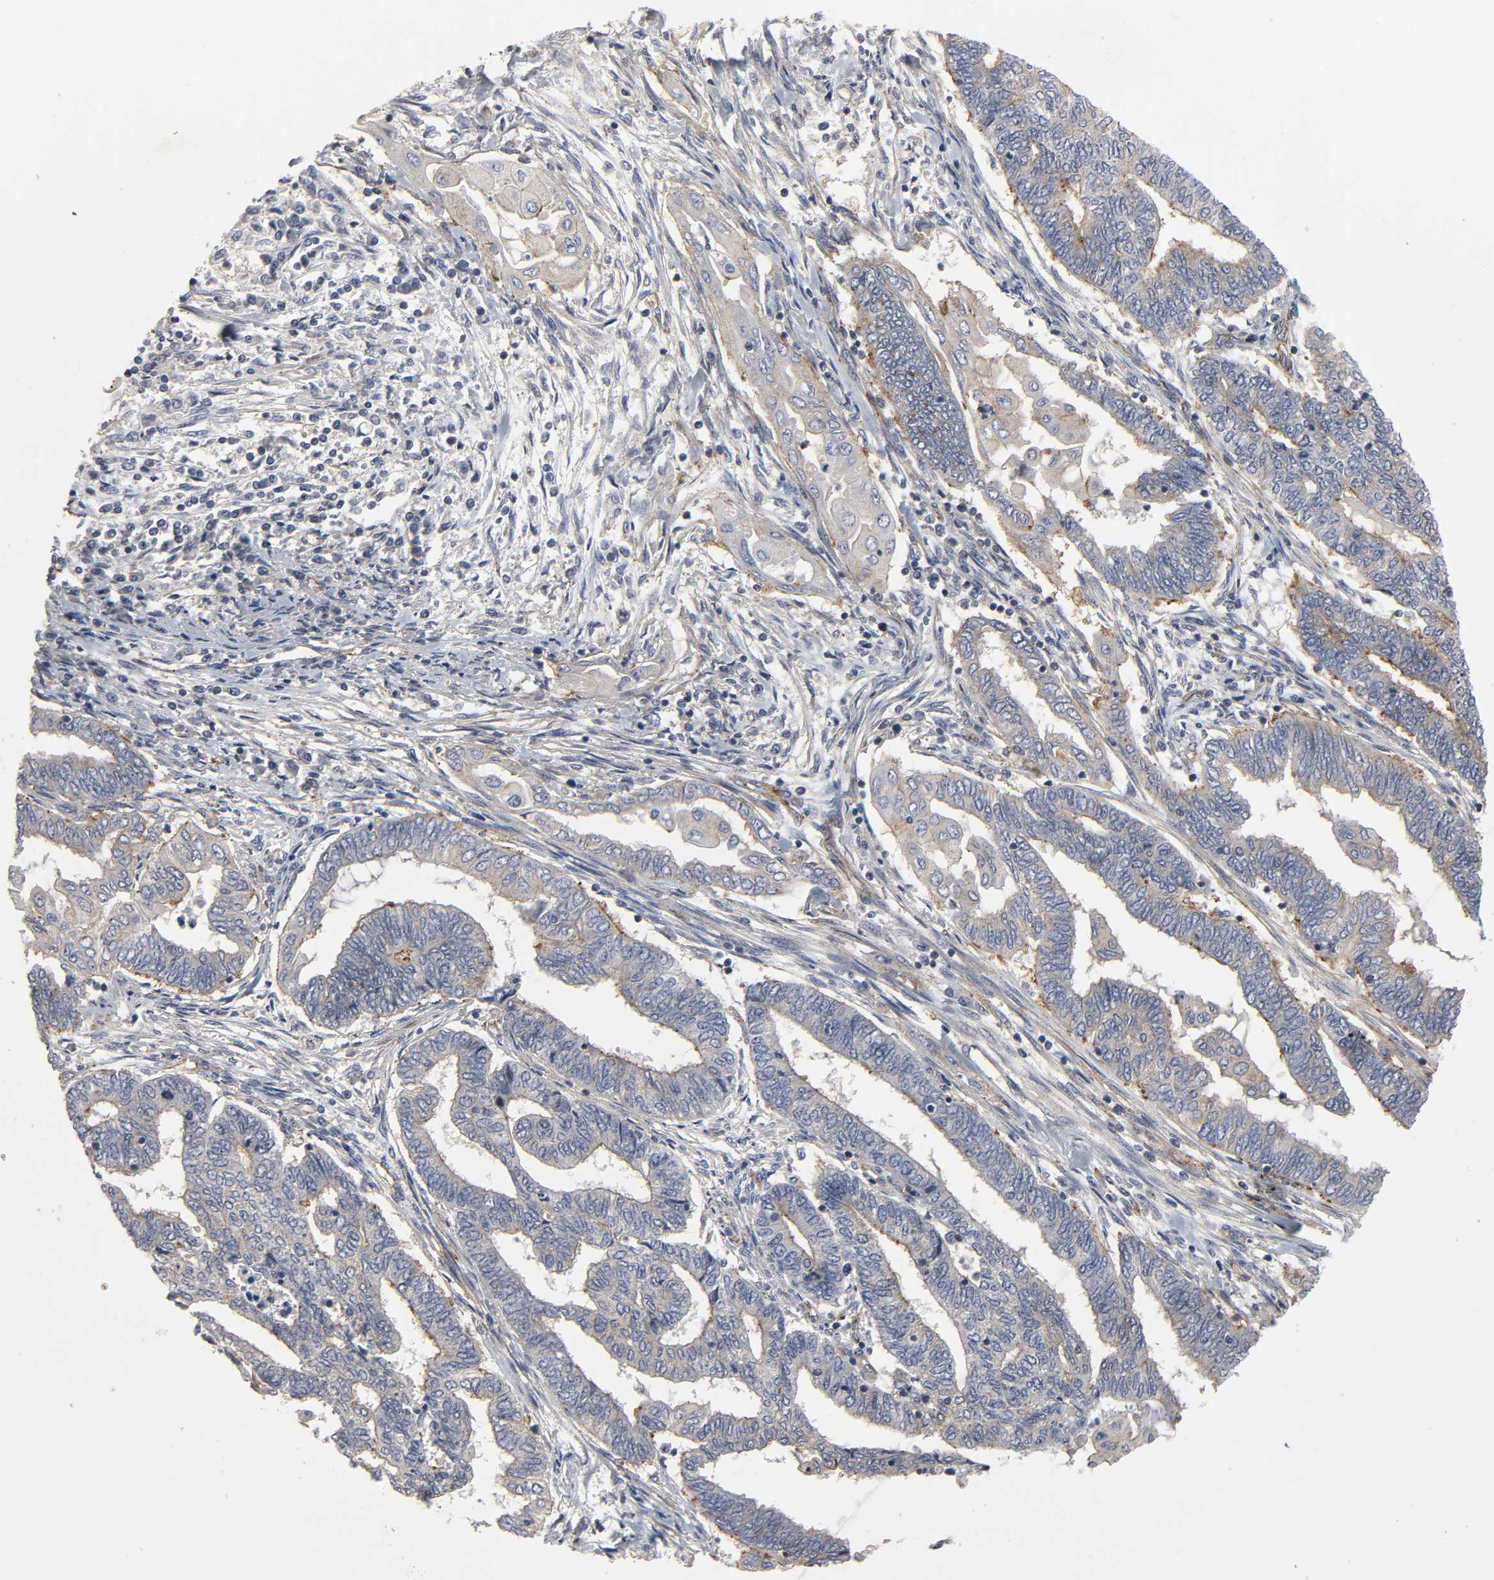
{"staining": {"intensity": "moderate", "quantity": "<25%", "location": "cytoplasmic/membranous"}, "tissue": "endometrial cancer", "cell_type": "Tumor cells", "image_type": "cancer", "snomed": [{"axis": "morphology", "description": "Adenocarcinoma, NOS"}, {"axis": "topography", "description": "Uterus"}, {"axis": "topography", "description": "Endometrium"}], "caption": "Immunohistochemistry (IHC) (DAB) staining of adenocarcinoma (endometrial) exhibits moderate cytoplasmic/membranous protein staining in approximately <25% of tumor cells.", "gene": "SH3GLB1", "patient": {"sex": "female", "age": 70}}